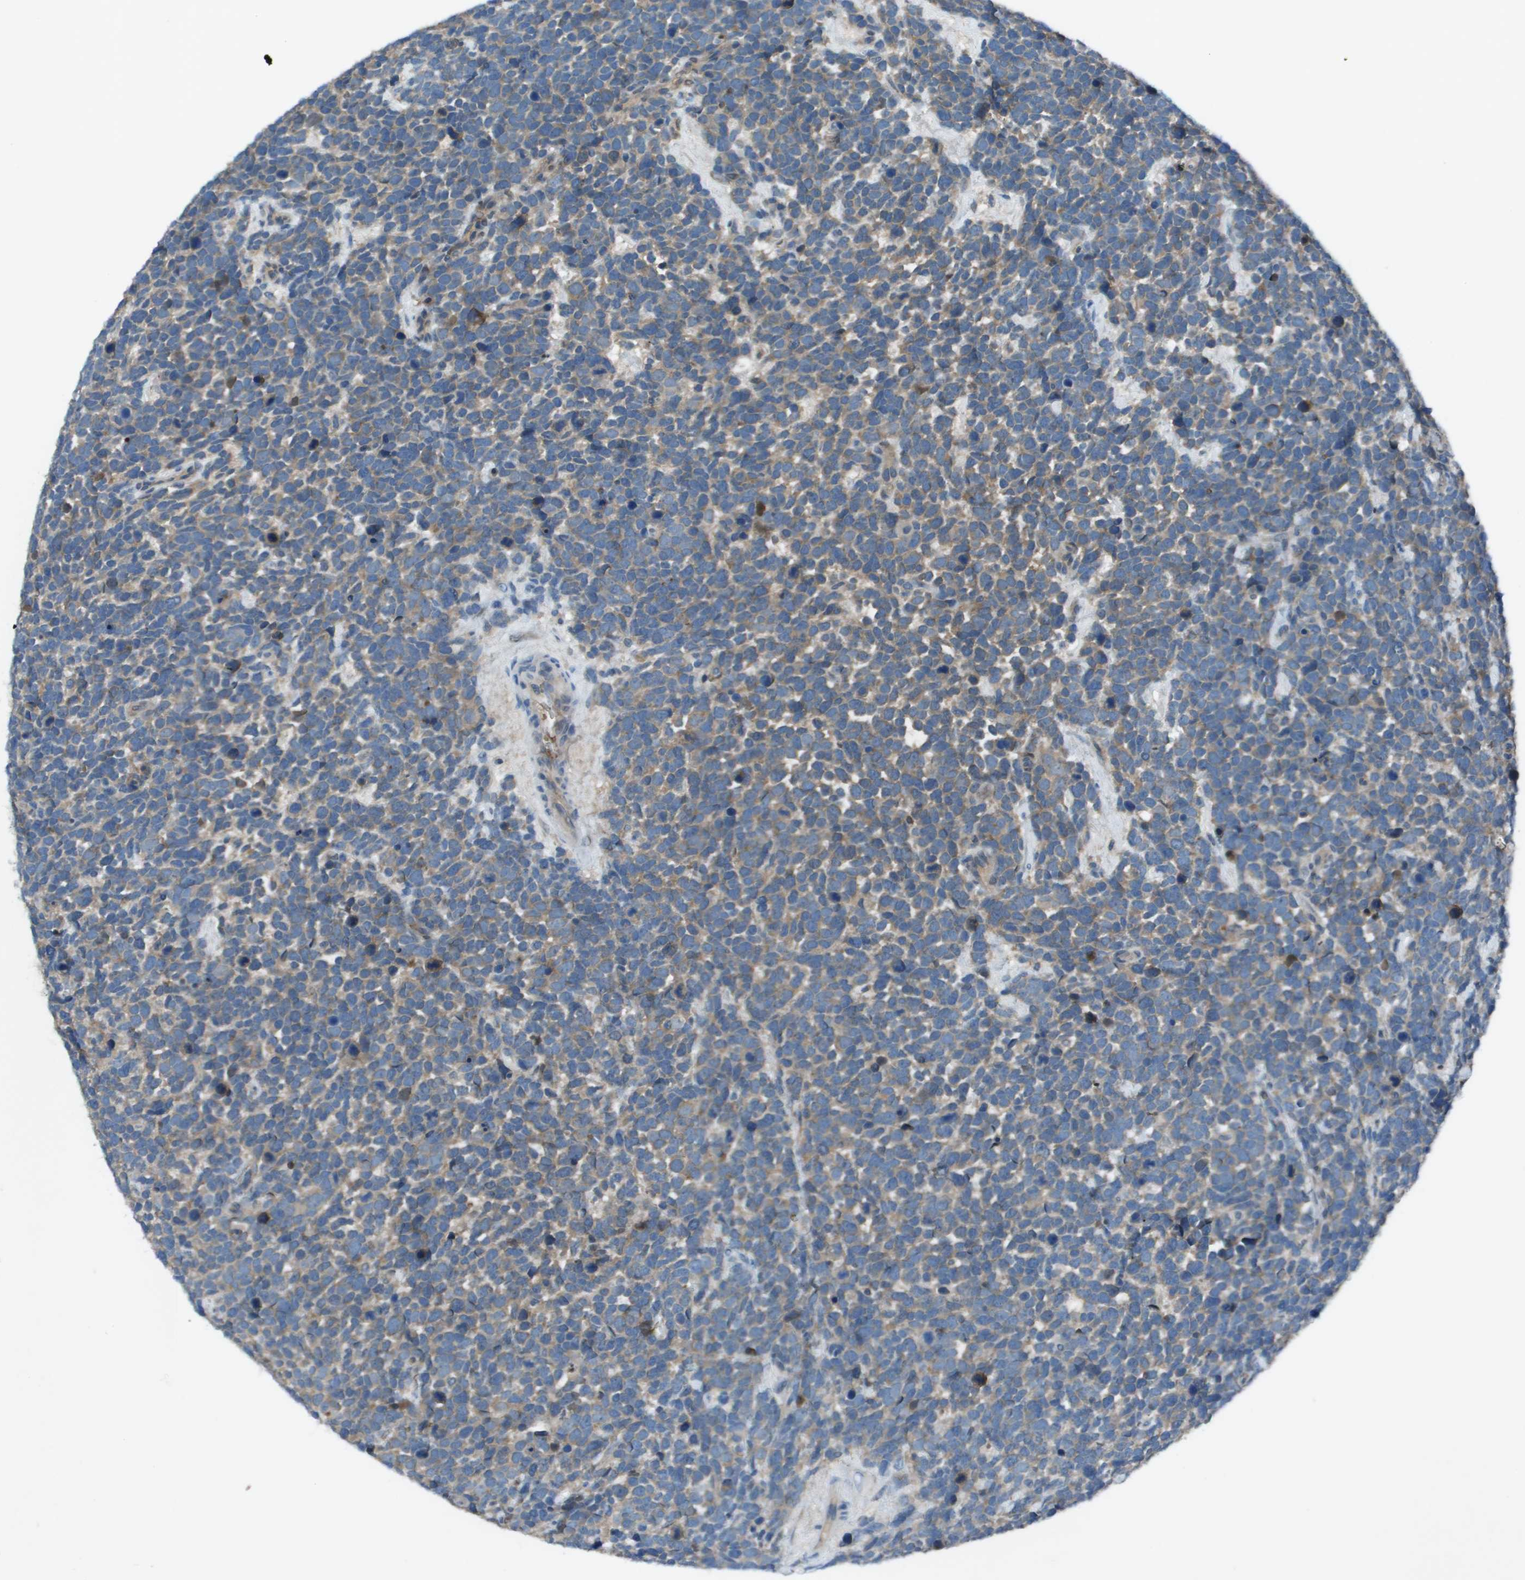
{"staining": {"intensity": "moderate", "quantity": ">75%", "location": "cytoplasmic/membranous"}, "tissue": "urothelial cancer", "cell_type": "Tumor cells", "image_type": "cancer", "snomed": [{"axis": "morphology", "description": "Urothelial carcinoma, High grade"}, {"axis": "topography", "description": "Urinary bladder"}], "caption": "This photomicrograph exhibits IHC staining of high-grade urothelial carcinoma, with medium moderate cytoplasmic/membranous positivity in approximately >75% of tumor cells.", "gene": "CAMK4", "patient": {"sex": "female", "age": 82}}